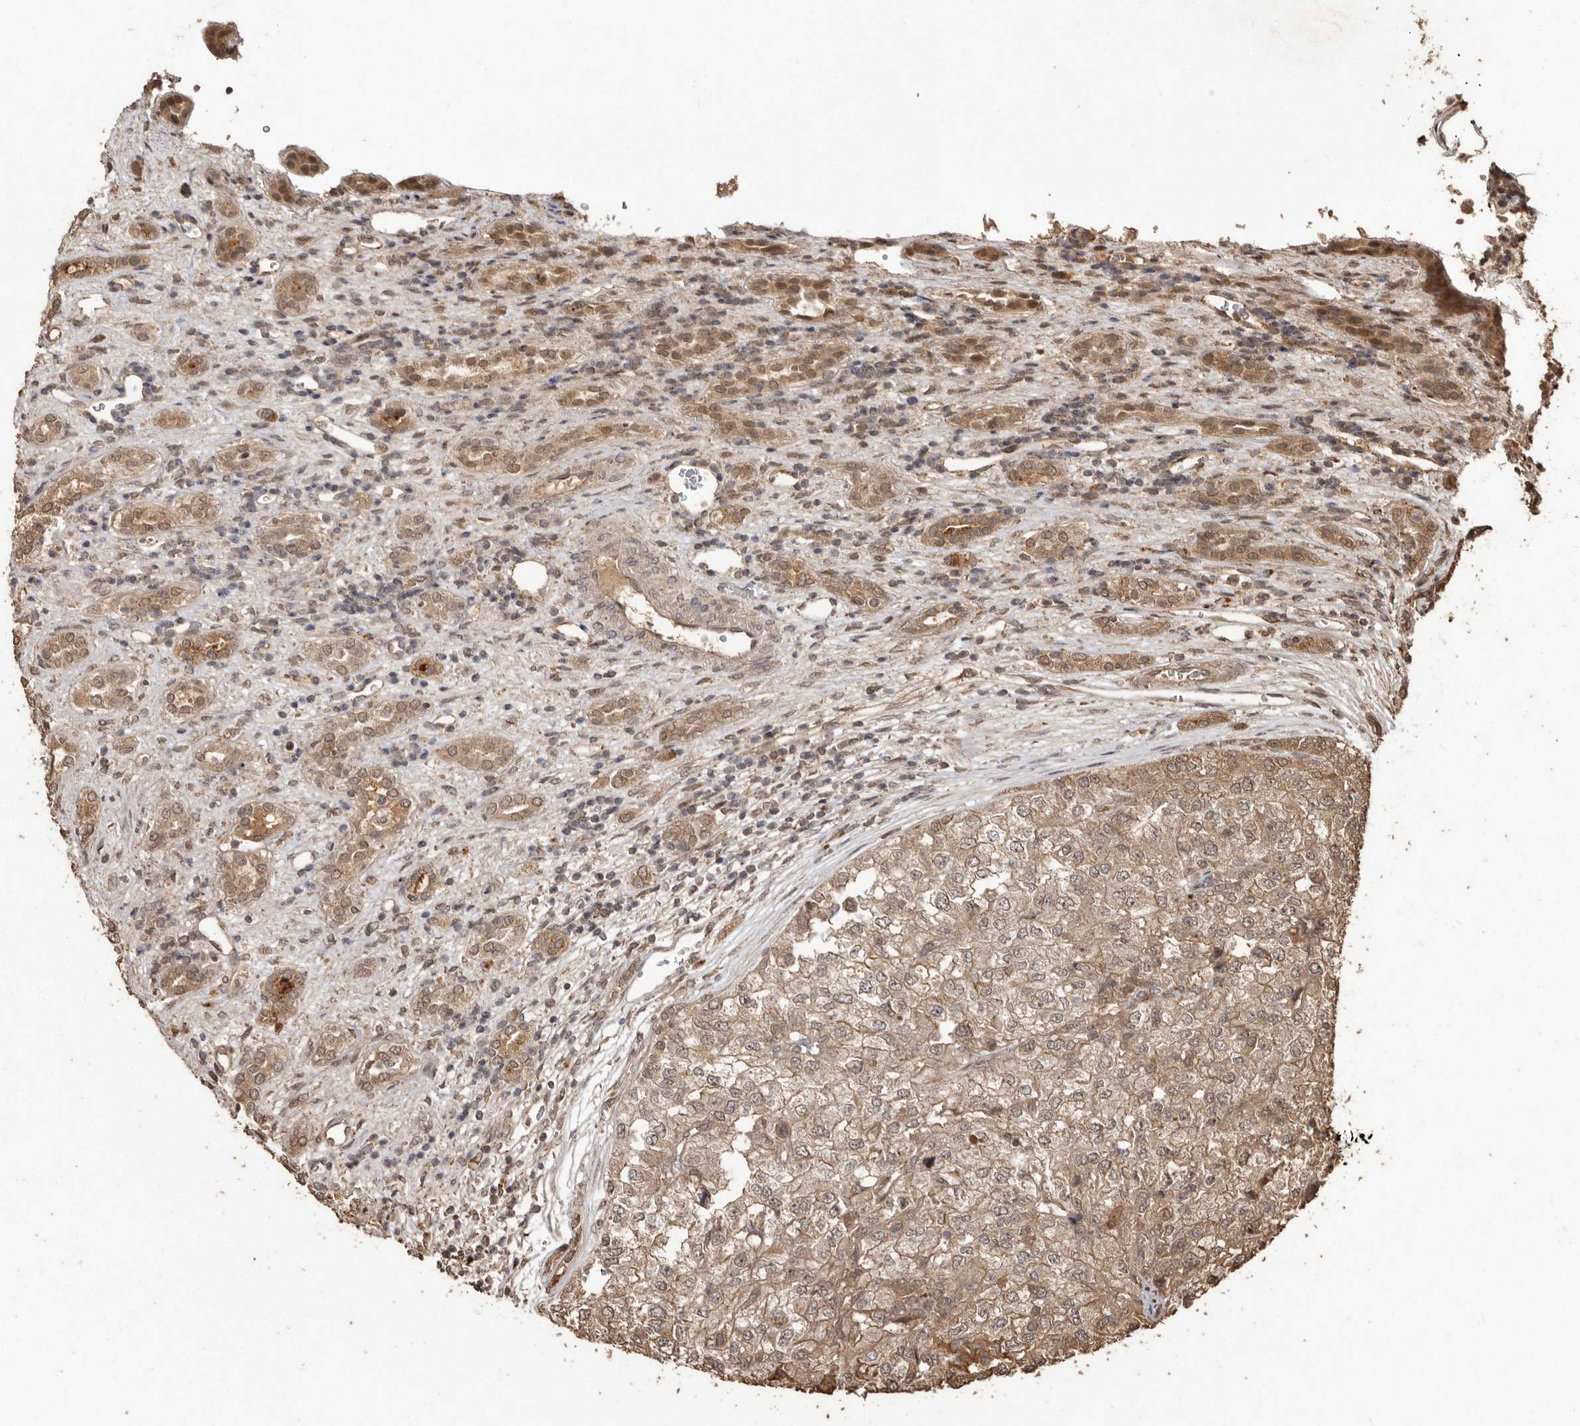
{"staining": {"intensity": "weak", "quantity": ">75%", "location": "cytoplasmic/membranous"}, "tissue": "renal cancer", "cell_type": "Tumor cells", "image_type": "cancer", "snomed": [{"axis": "morphology", "description": "Adenocarcinoma, NOS"}, {"axis": "topography", "description": "Kidney"}], "caption": "Brown immunohistochemical staining in renal cancer (adenocarcinoma) shows weak cytoplasmic/membranous staining in about >75% of tumor cells. (DAB (3,3'-diaminobenzidine) = brown stain, brightfield microscopy at high magnification).", "gene": "NUP43", "patient": {"sex": "female", "age": 54}}